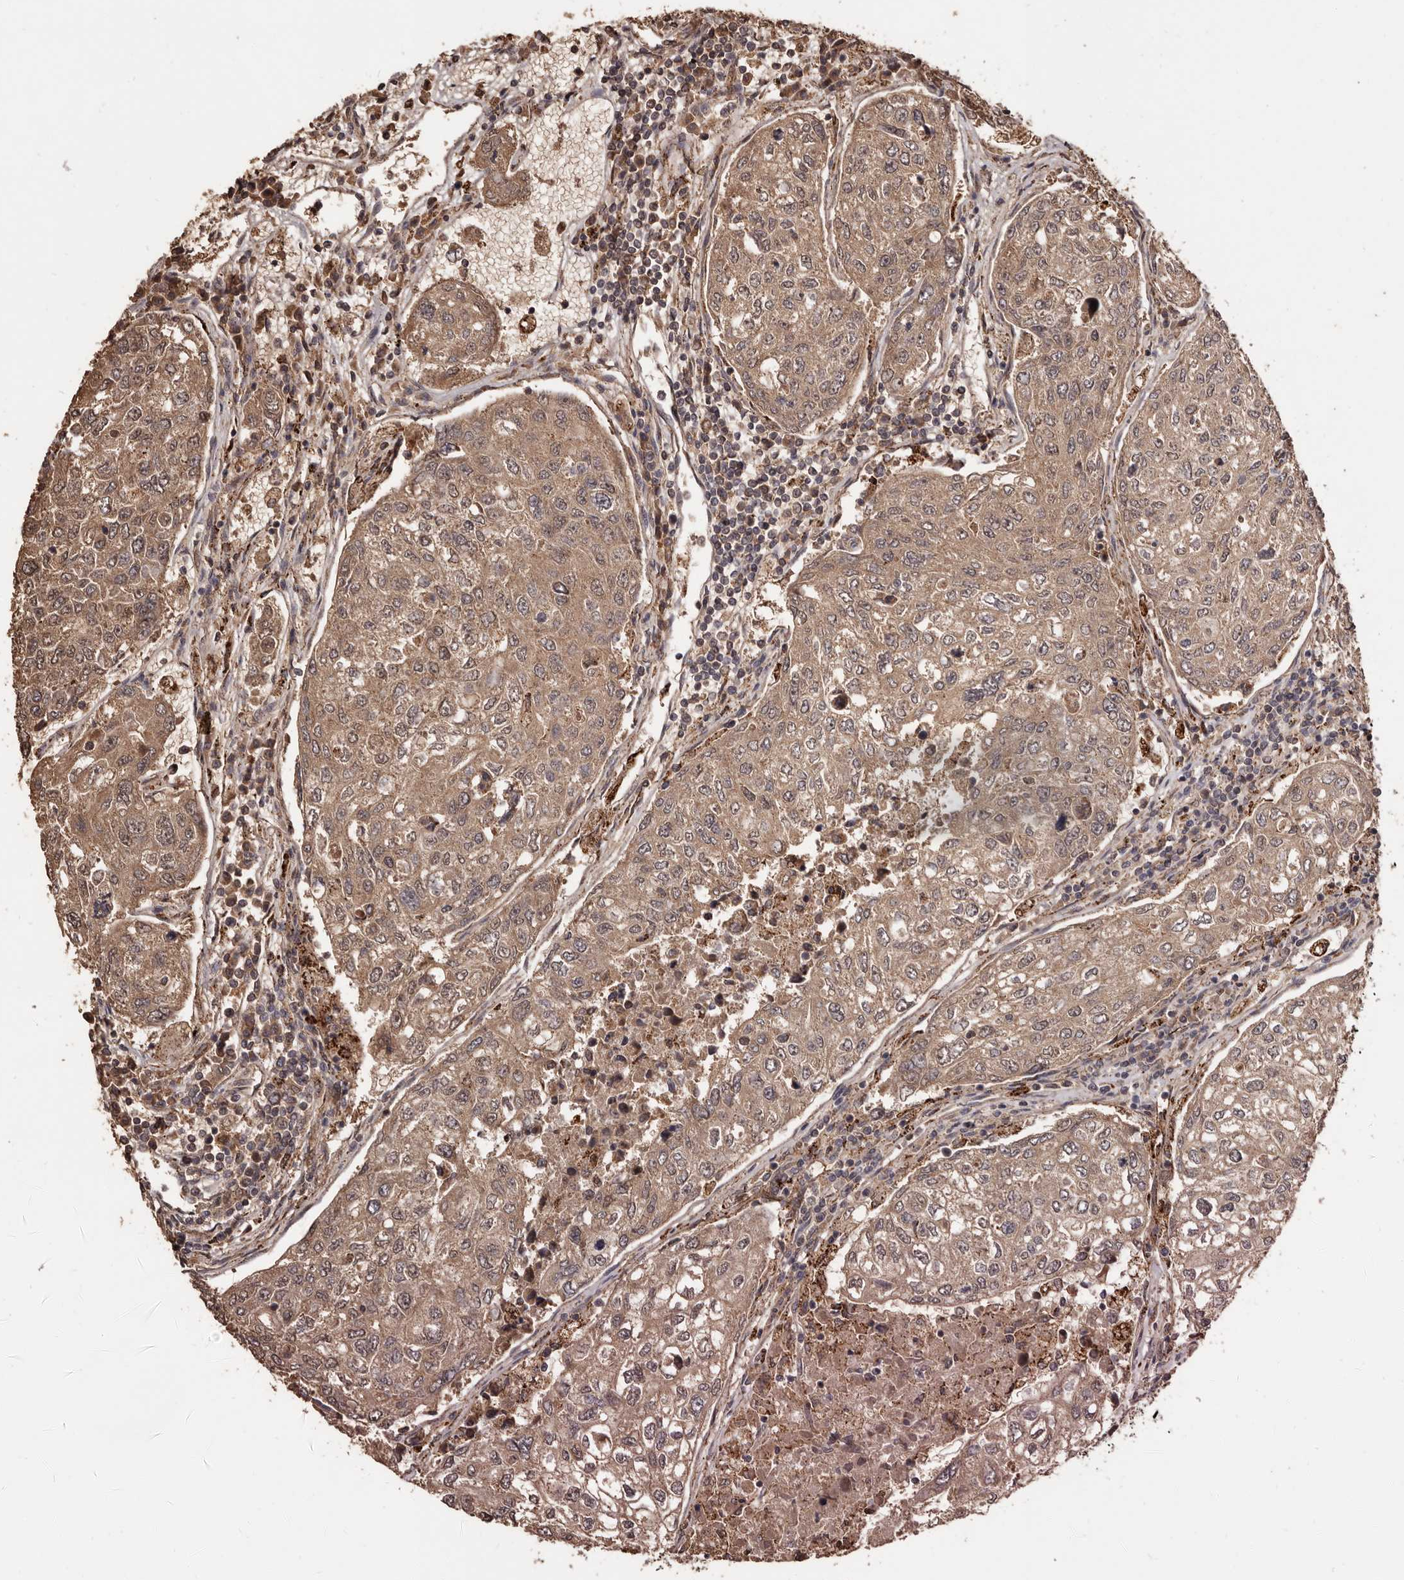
{"staining": {"intensity": "moderate", "quantity": ">75%", "location": "cytoplasmic/membranous"}, "tissue": "urothelial cancer", "cell_type": "Tumor cells", "image_type": "cancer", "snomed": [{"axis": "morphology", "description": "Urothelial carcinoma, High grade"}, {"axis": "topography", "description": "Lymph node"}, {"axis": "topography", "description": "Urinary bladder"}], "caption": "Immunohistochemistry (IHC) micrograph of human urothelial cancer stained for a protein (brown), which displays medium levels of moderate cytoplasmic/membranous expression in about >75% of tumor cells.", "gene": "AKAP7", "patient": {"sex": "male", "age": 51}}